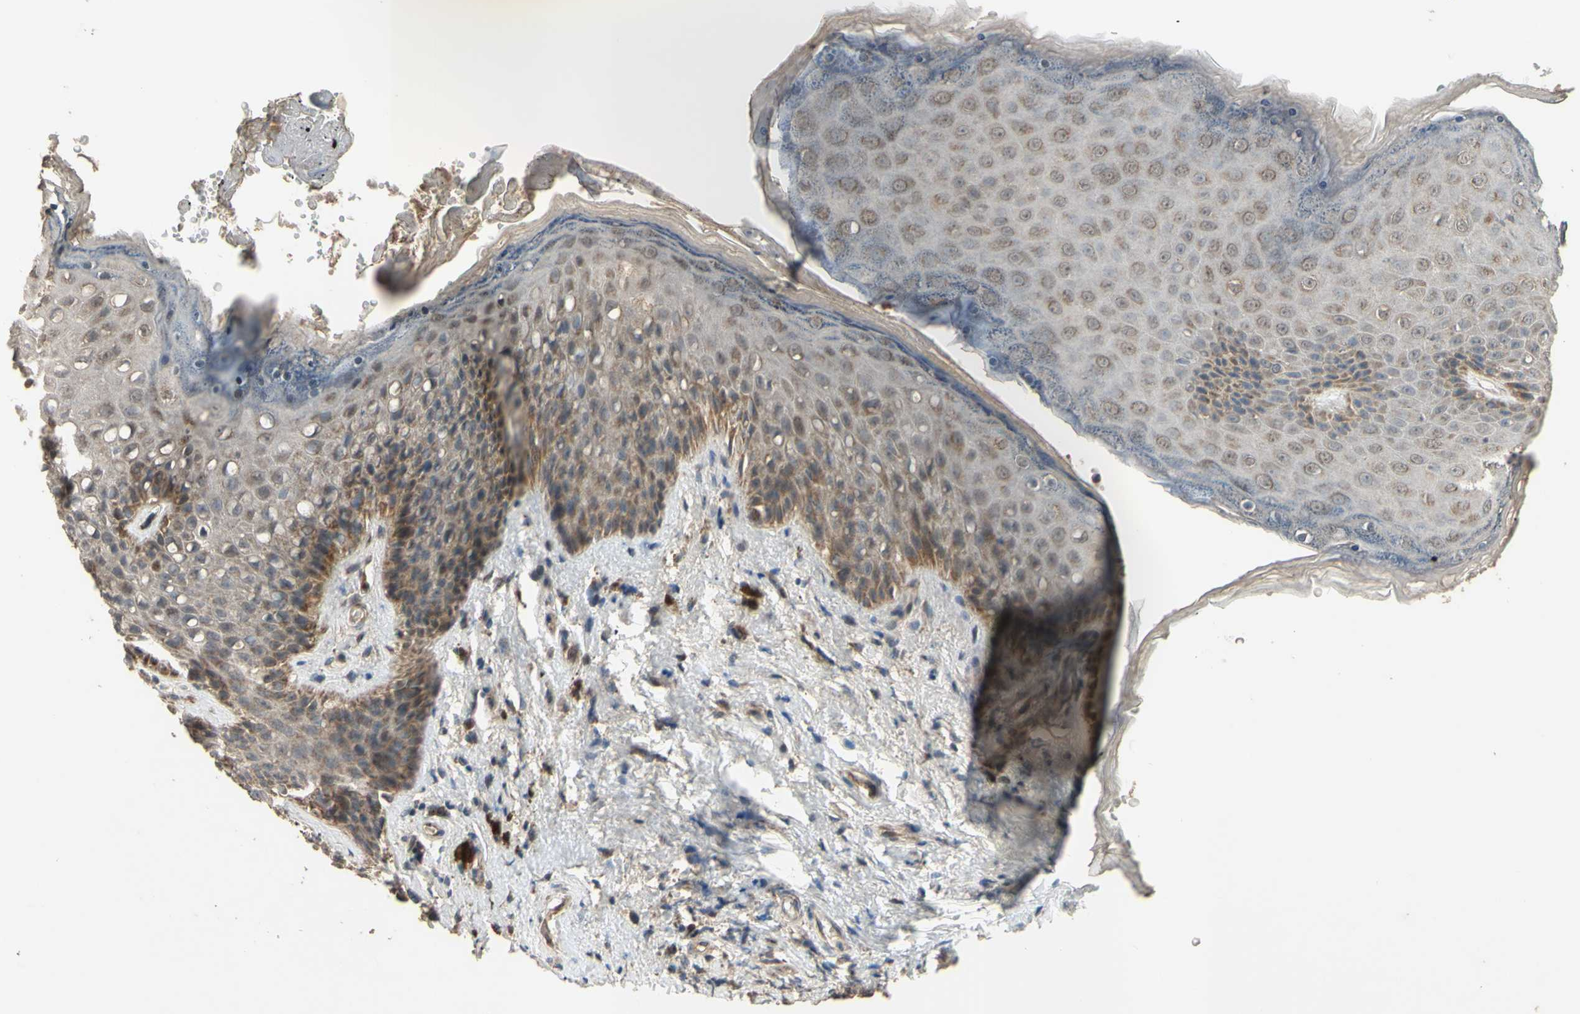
{"staining": {"intensity": "weak", "quantity": ">75%", "location": "cytoplasmic/membranous"}, "tissue": "skin", "cell_type": "Epidermal cells", "image_type": "normal", "snomed": [{"axis": "morphology", "description": "Normal tissue, NOS"}, {"axis": "topography", "description": "Anal"}], "caption": "Protein staining of normal skin demonstrates weak cytoplasmic/membranous positivity in about >75% of epidermal cells.", "gene": "CD164", "patient": {"sex": "female", "age": 46}}